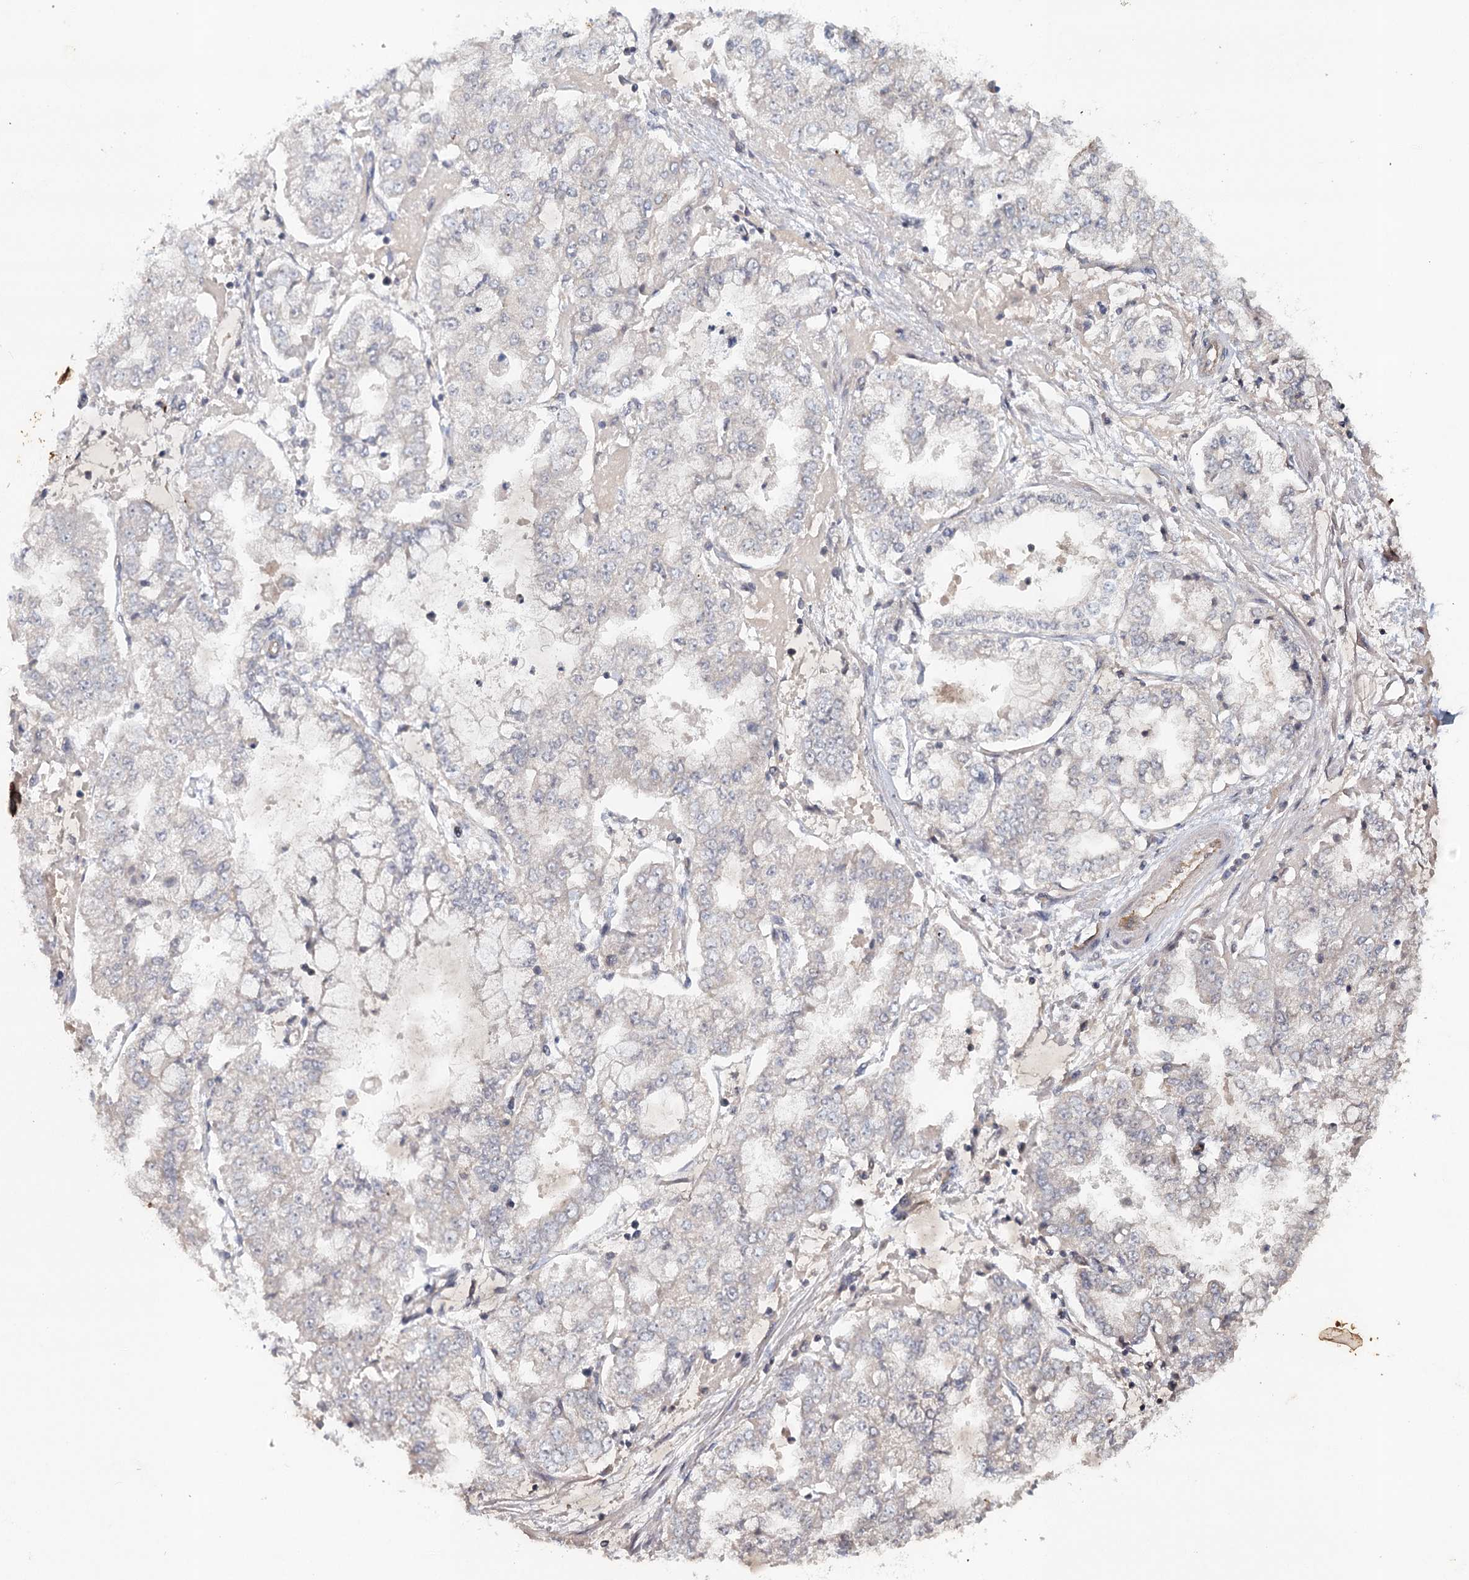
{"staining": {"intensity": "negative", "quantity": "none", "location": "none"}, "tissue": "stomach cancer", "cell_type": "Tumor cells", "image_type": "cancer", "snomed": [{"axis": "morphology", "description": "Adenocarcinoma, NOS"}, {"axis": "topography", "description": "Stomach"}], "caption": "Adenocarcinoma (stomach) stained for a protein using immunohistochemistry (IHC) displays no positivity tumor cells.", "gene": "SYNPO", "patient": {"sex": "male", "age": 76}}